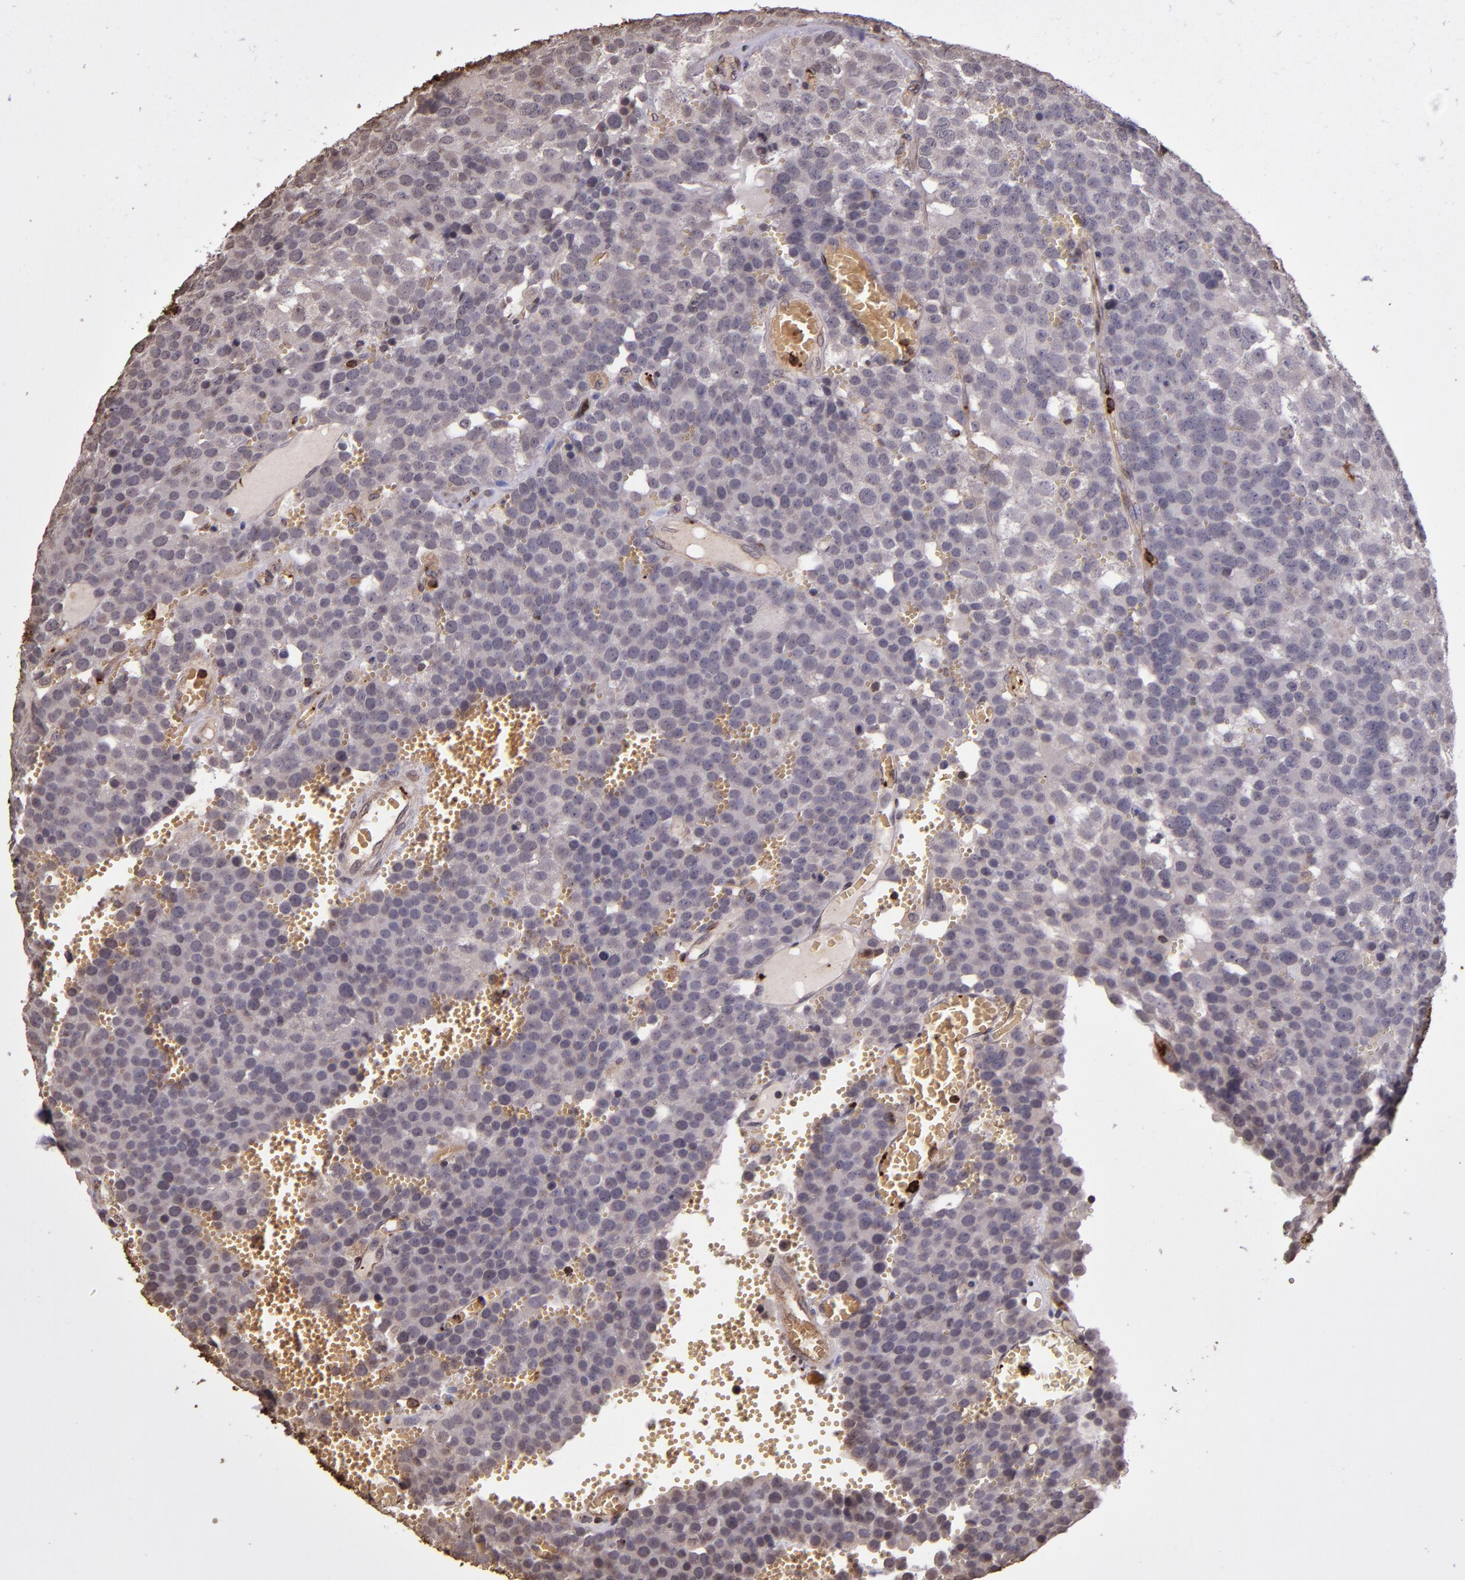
{"staining": {"intensity": "negative", "quantity": "none", "location": "none"}, "tissue": "testis cancer", "cell_type": "Tumor cells", "image_type": "cancer", "snomed": [{"axis": "morphology", "description": "Seminoma, NOS"}, {"axis": "topography", "description": "Testis"}], "caption": "Tumor cells are negative for protein expression in human testis cancer (seminoma). (DAB immunohistochemistry (IHC) visualized using brightfield microscopy, high magnification).", "gene": "SLC2A3", "patient": {"sex": "male", "age": 71}}